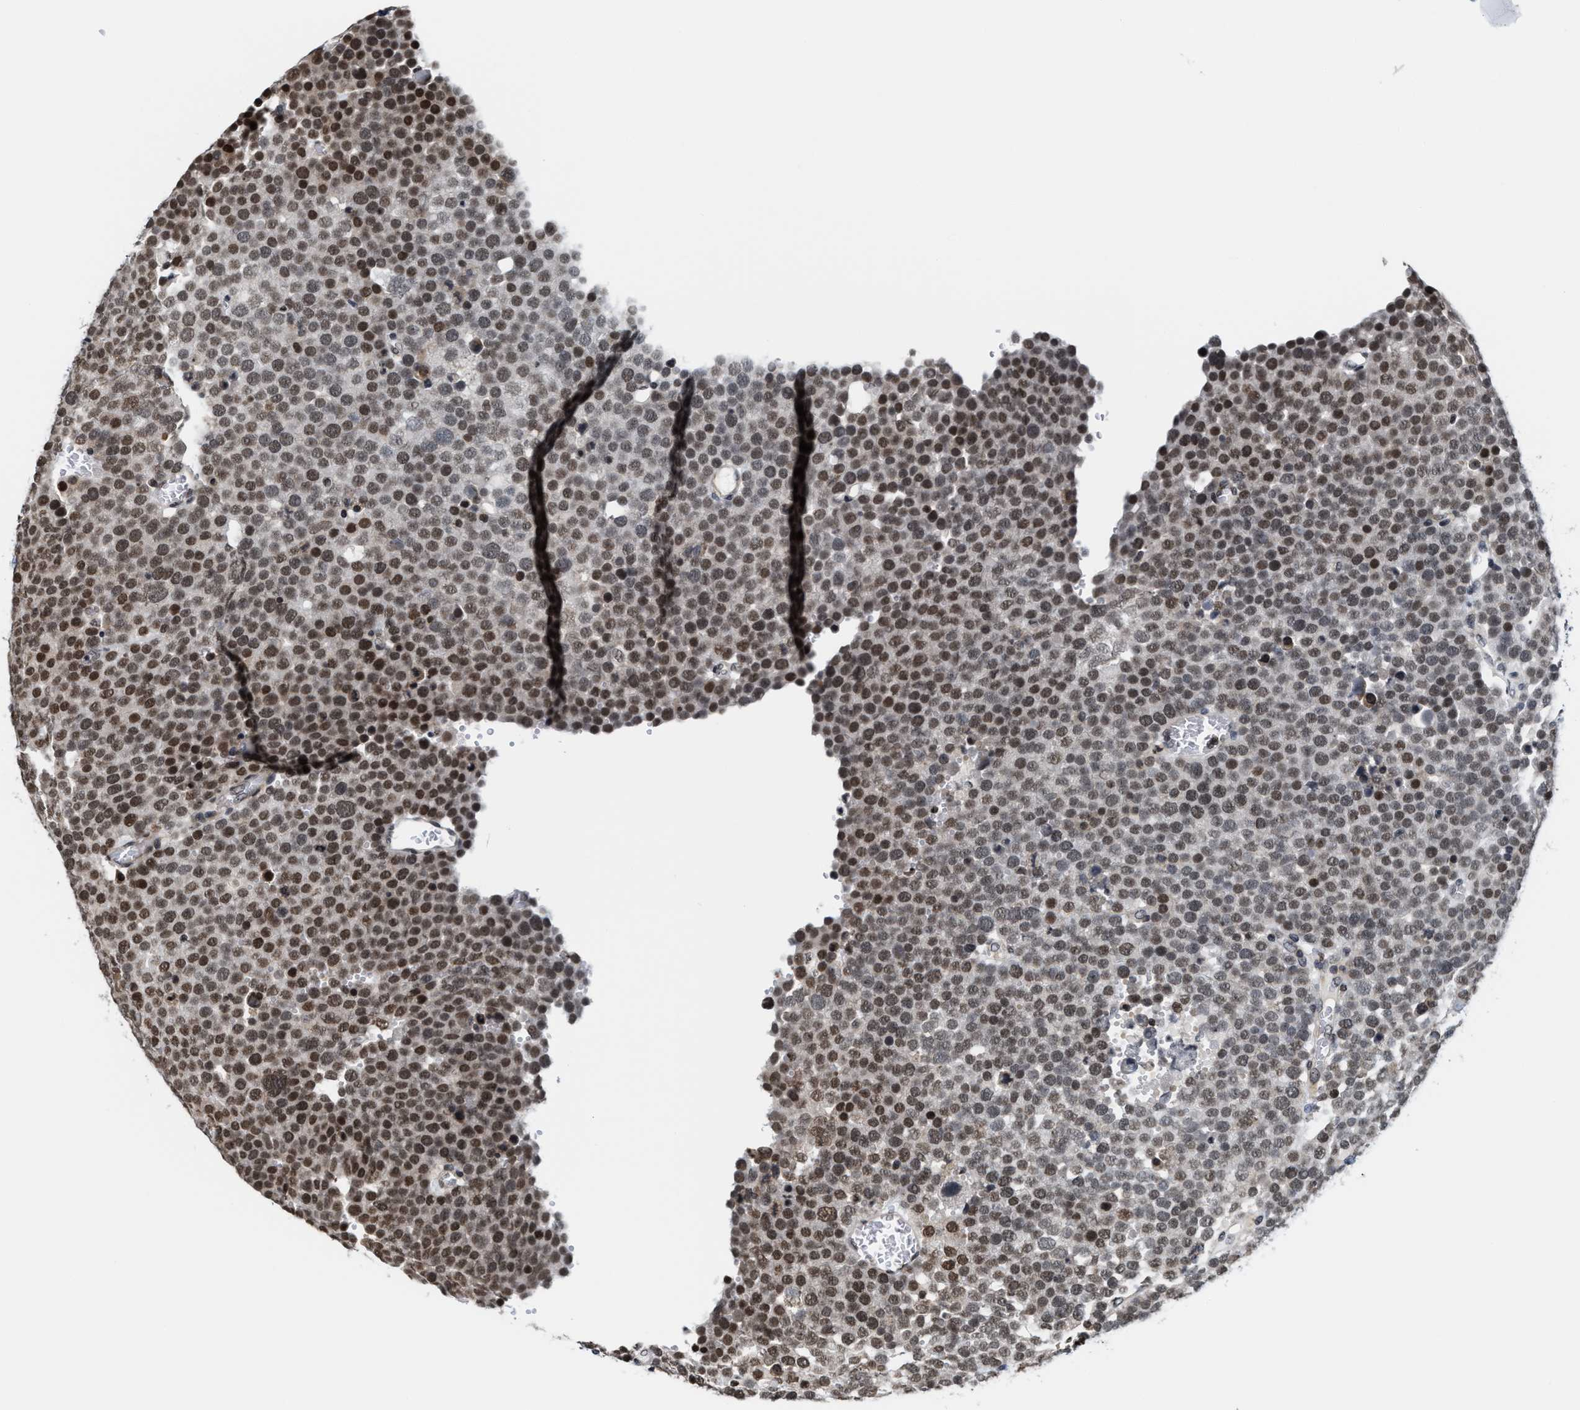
{"staining": {"intensity": "moderate", "quantity": ">75%", "location": "nuclear"}, "tissue": "testis cancer", "cell_type": "Tumor cells", "image_type": "cancer", "snomed": [{"axis": "morphology", "description": "Seminoma, NOS"}, {"axis": "topography", "description": "Testis"}], "caption": "Immunohistochemistry (IHC) (DAB) staining of testis seminoma reveals moderate nuclear protein positivity in about >75% of tumor cells.", "gene": "ANKRD6", "patient": {"sex": "male", "age": 71}}